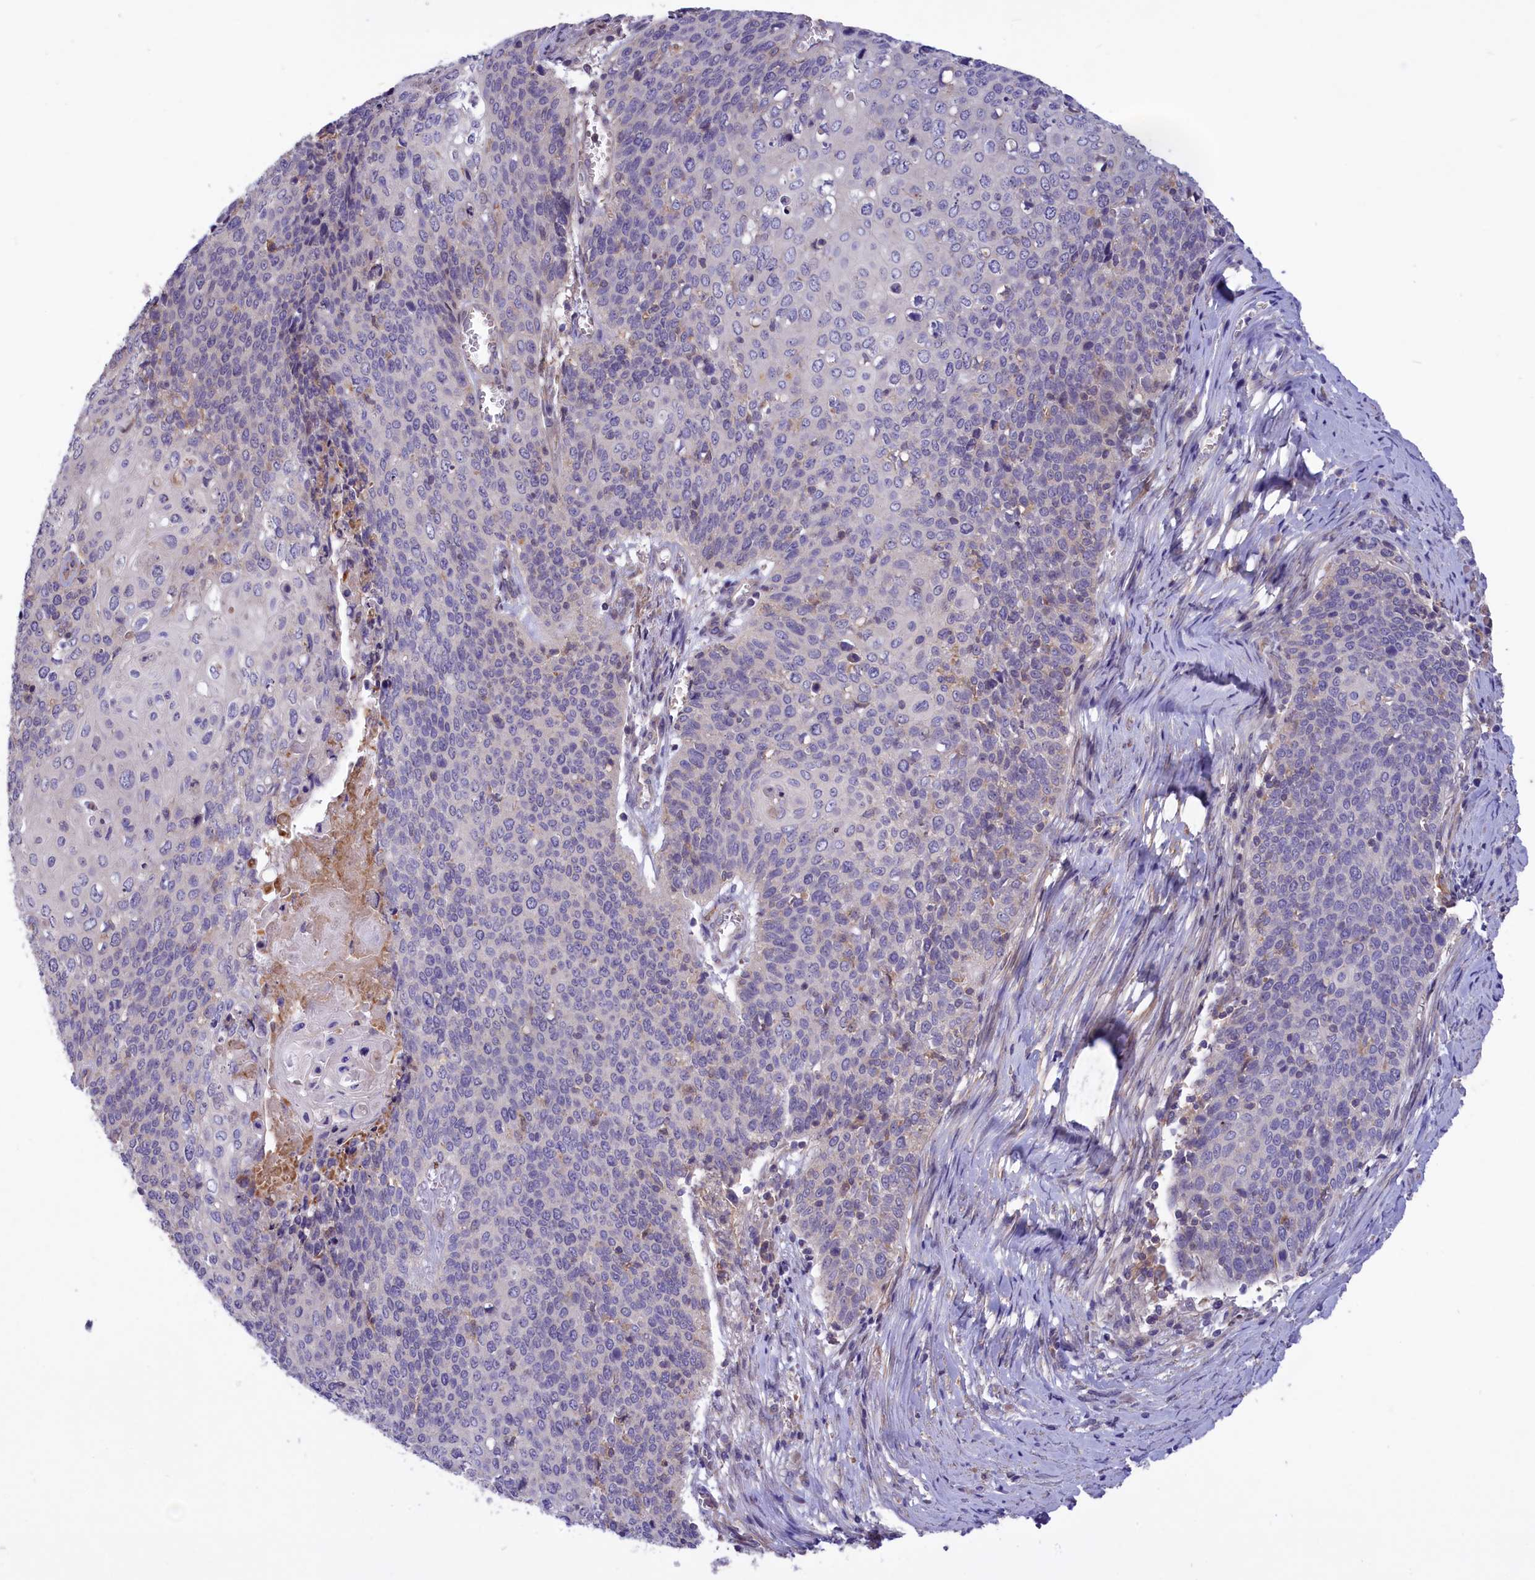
{"staining": {"intensity": "negative", "quantity": "none", "location": "none"}, "tissue": "cervical cancer", "cell_type": "Tumor cells", "image_type": "cancer", "snomed": [{"axis": "morphology", "description": "Squamous cell carcinoma, NOS"}, {"axis": "topography", "description": "Cervix"}], "caption": "Tumor cells show no significant protein staining in cervical cancer.", "gene": "AMDHD2", "patient": {"sex": "female", "age": 39}}